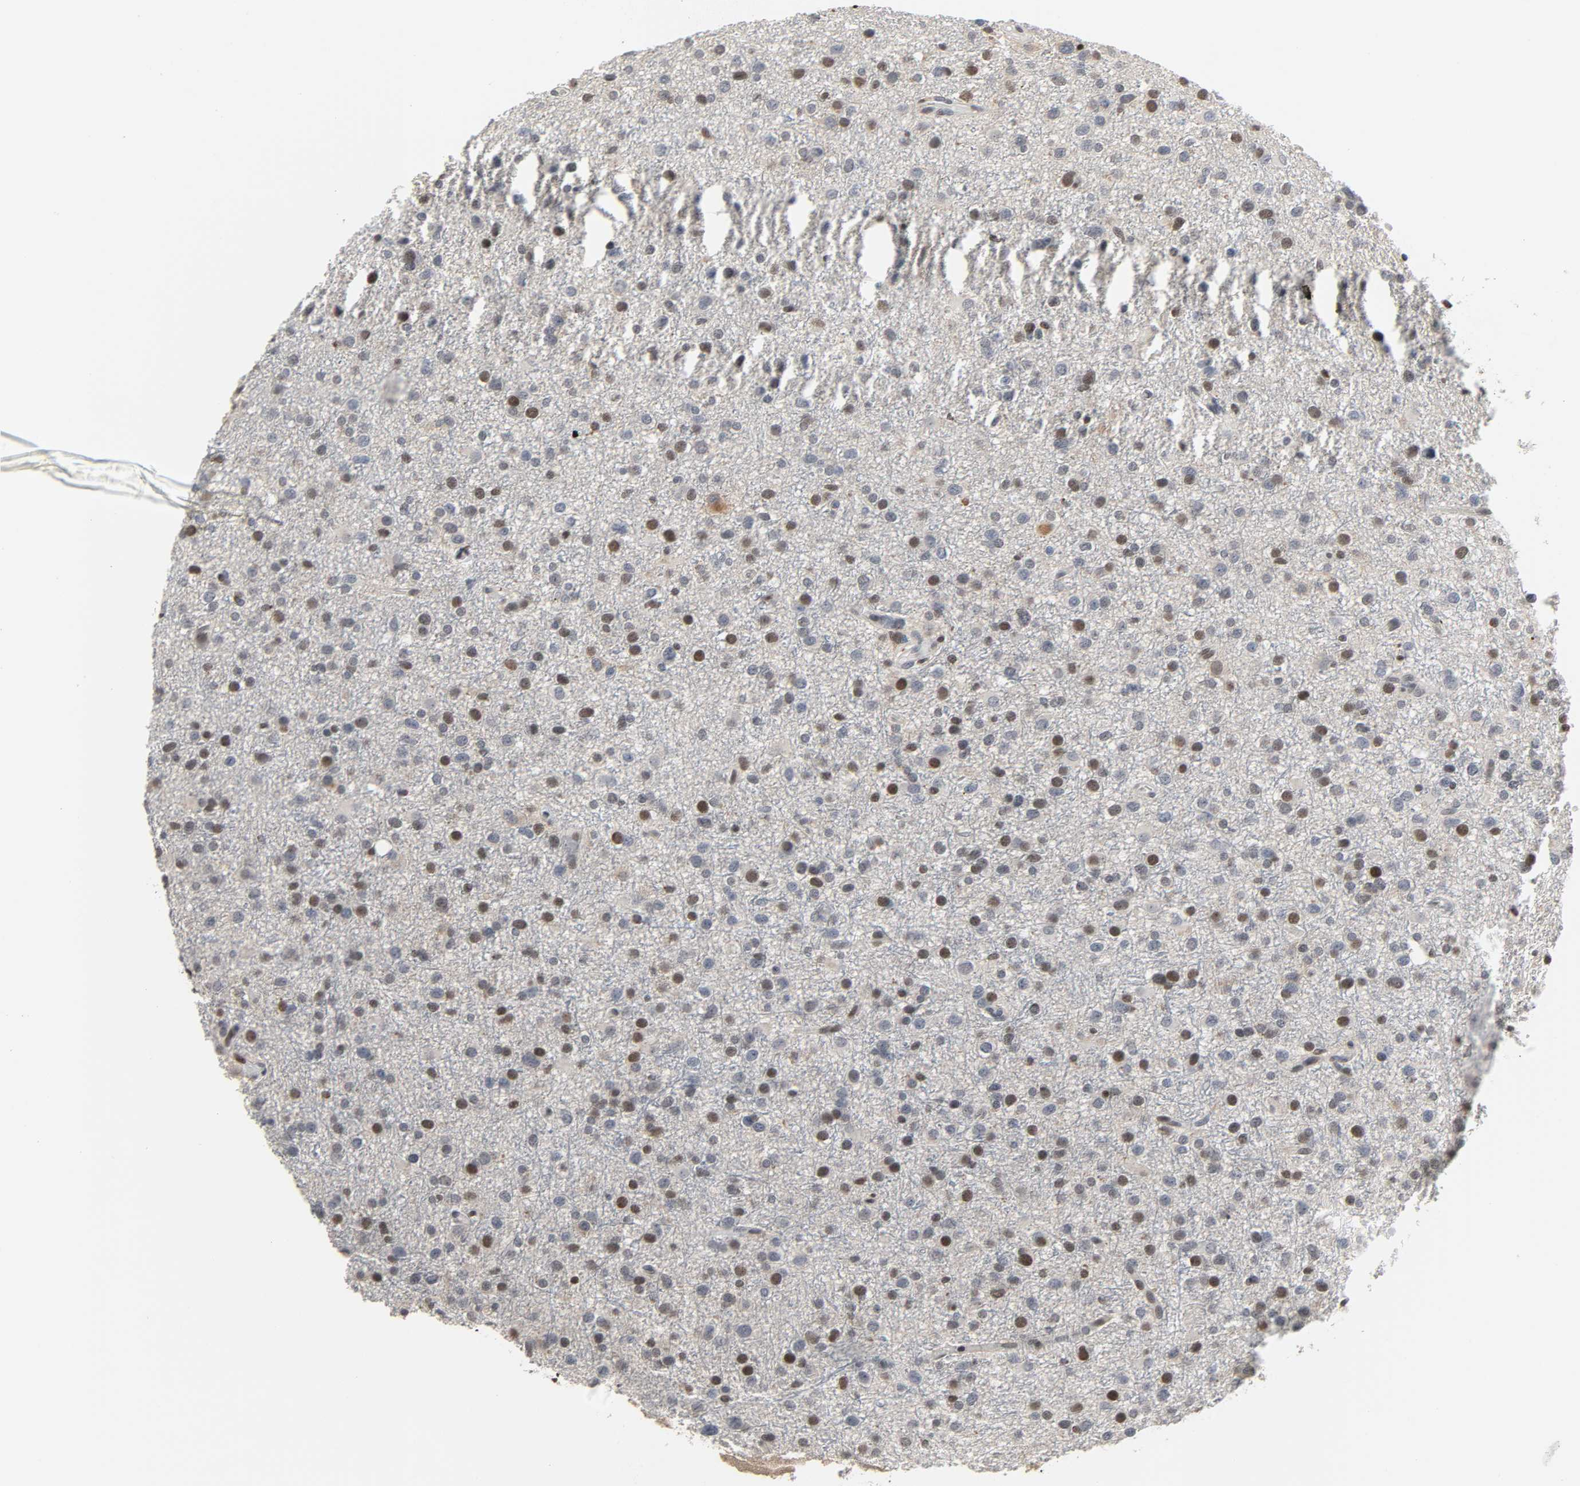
{"staining": {"intensity": "weak", "quantity": "25%-75%", "location": "nuclear"}, "tissue": "glioma", "cell_type": "Tumor cells", "image_type": "cancer", "snomed": [{"axis": "morphology", "description": "Glioma, malignant, Low grade"}, {"axis": "topography", "description": "Brain"}], "caption": "A low amount of weak nuclear staining is seen in about 25%-75% of tumor cells in glioma tissue.", "gene": "DAZAP1", "patient": {"sex": "male", "age": 42}}